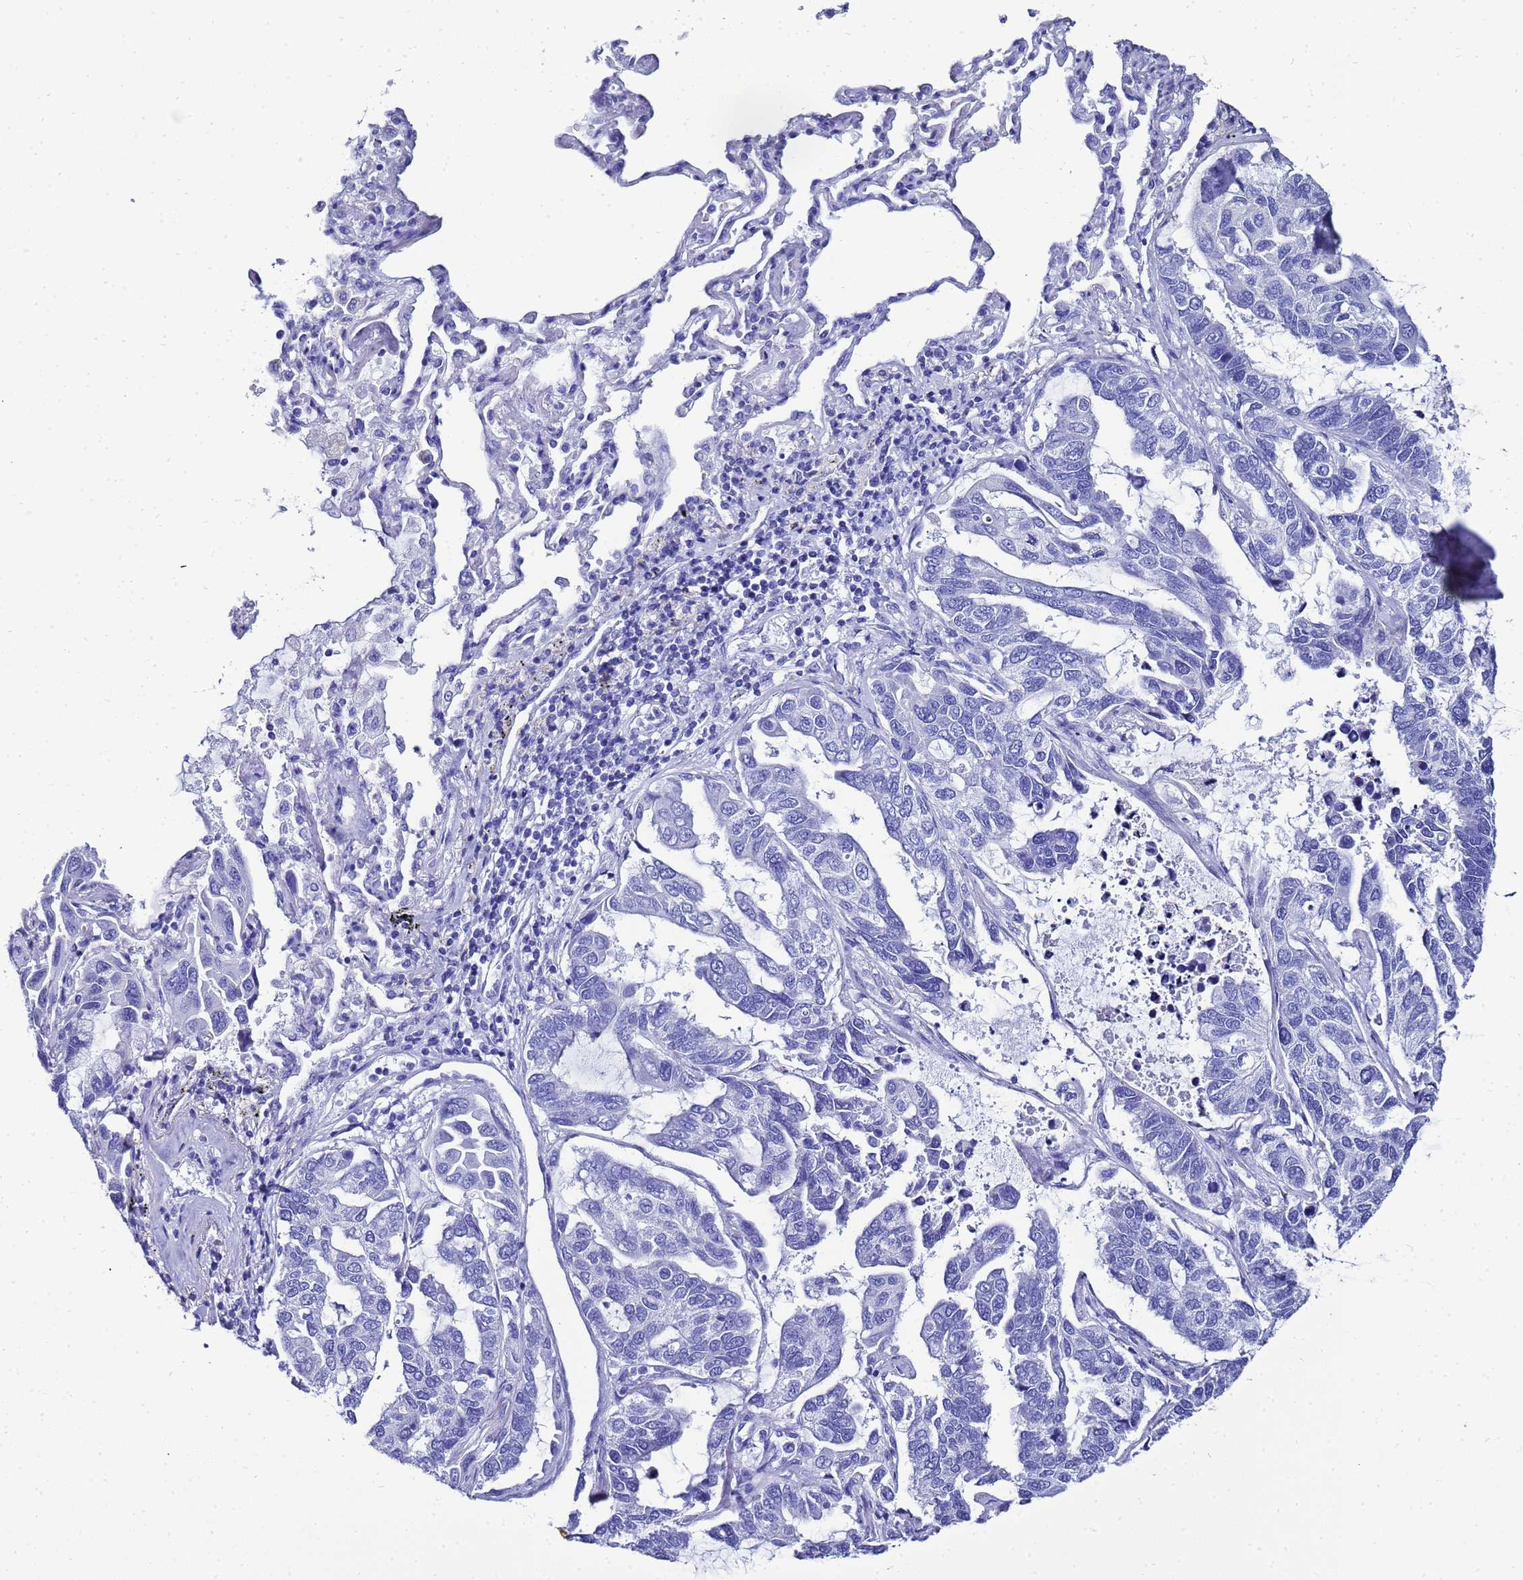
{"staining": {"intensity": "negative", "quantity": "none", "location": "none"}, "tissue": "lung cancer", "cell_type": "Tumor cells", "image_type": "cancer", "snomed": [{"axis": "morphology", "description": "Adenocarcinoma, NOS"}, {"axis": "topography", "description": "Lung"}], "caption": "IHC histopathology image of neoplastic tissue: human lung cancer stained with DAB exhibits no significant protein positivity in tumor cells. (Stains: DAB IHC with hematoxylin counter stain, Microscopy: brightfield microscopy at high magnification).", "gene": "LIPF", "patient": {"sex": "male", "age": 64}}